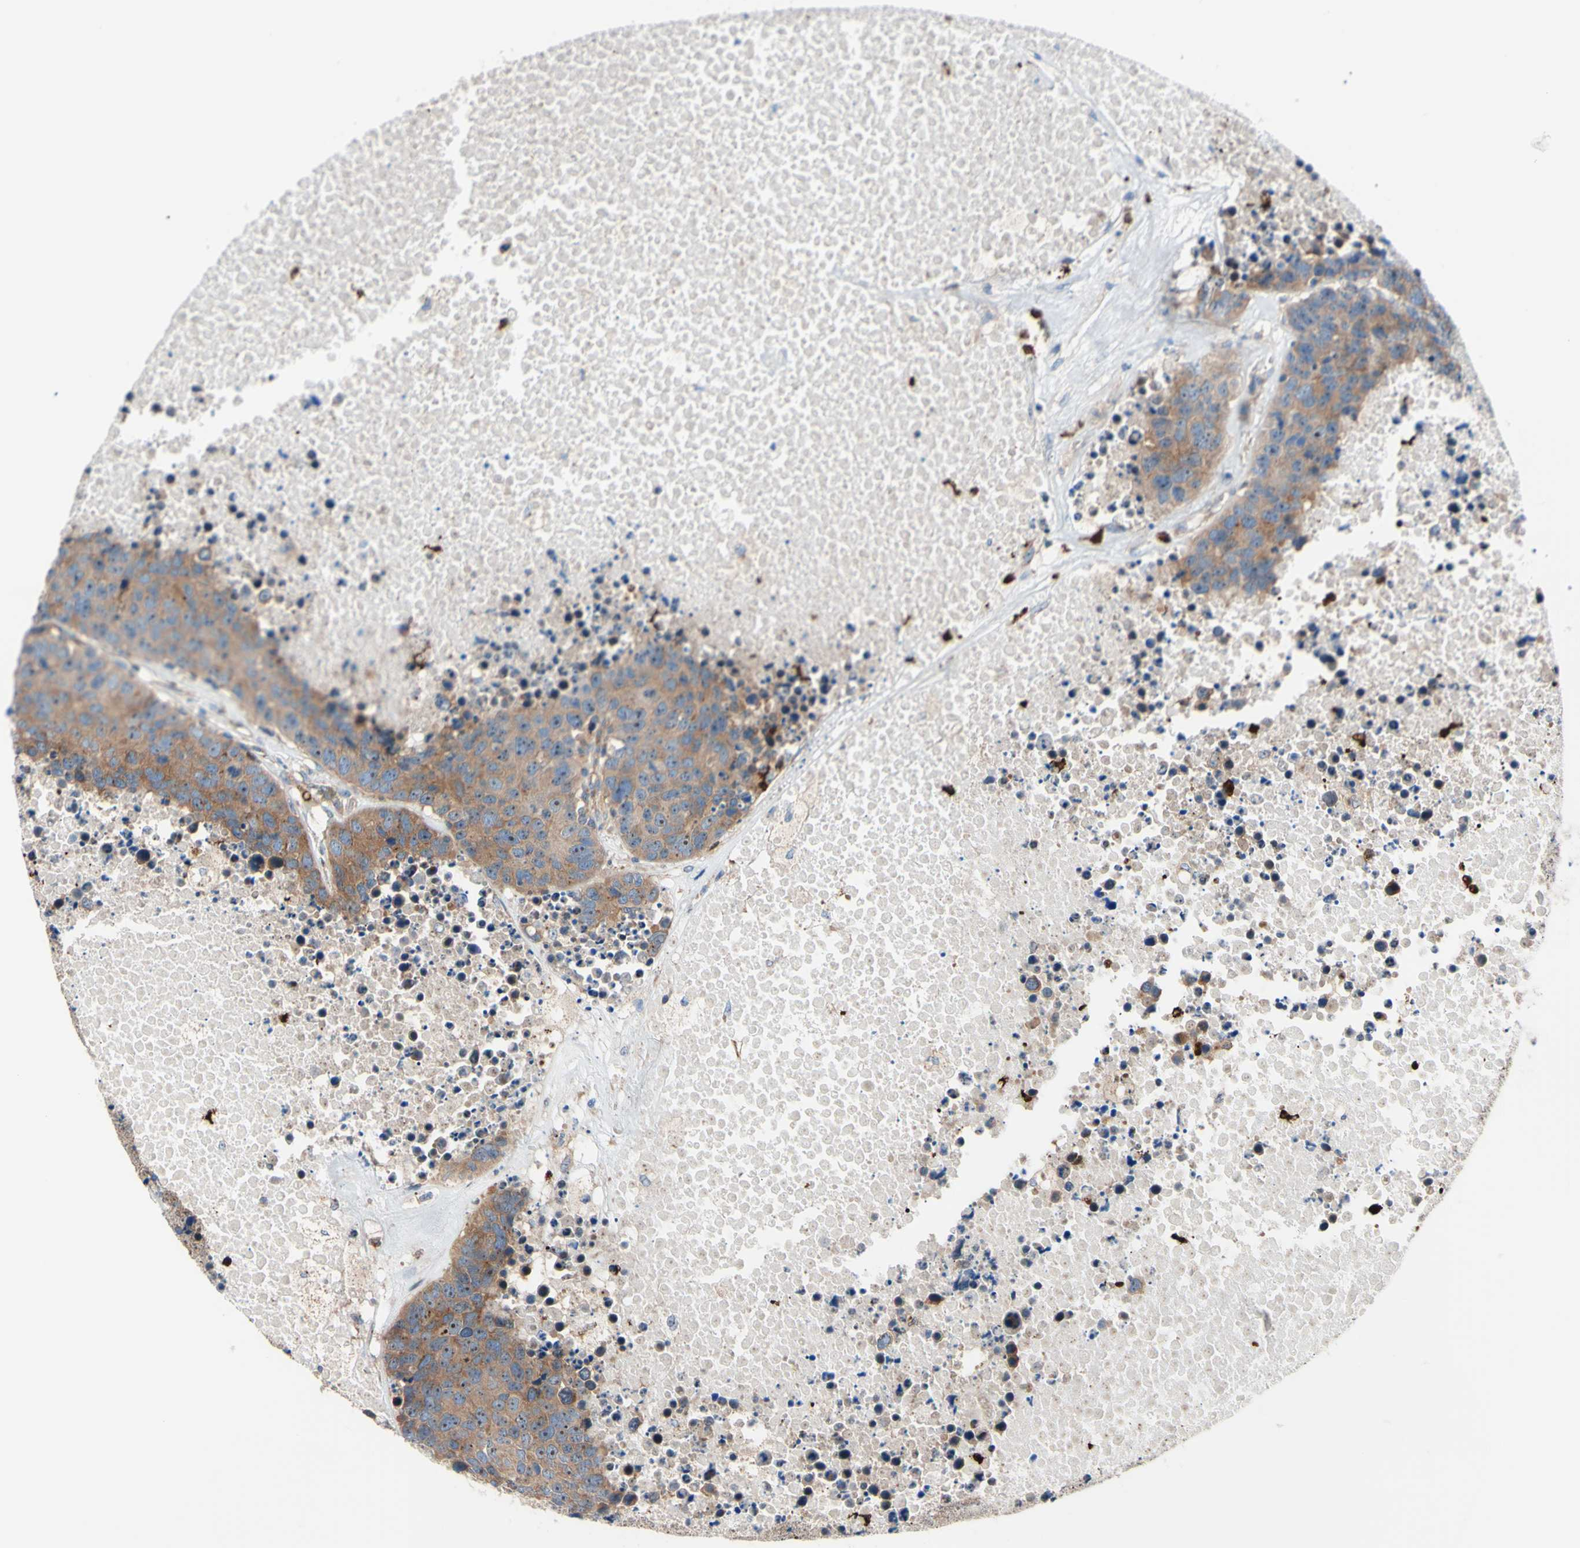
{"staining": {"intensity": "moderate", "quantity": ">75%", "location": "cytoplasmic/membranous"}, "tissue": "carcinoid", "cell_type": "Tumor cells", "image_type": "cancer", "snomed": [{"axis": "morphology", "description": "Carcinoid, malignant, NOS"}, {"axis": "topography", "description": "Lung"}], "caption": "Protein staining of malignant carcinoid tissue reveals moderate cytoplasmic/membranous expression in about >75% of tumor cells.", "gene": "USP9X", "patient": {"sex": "male", "age": 60}}